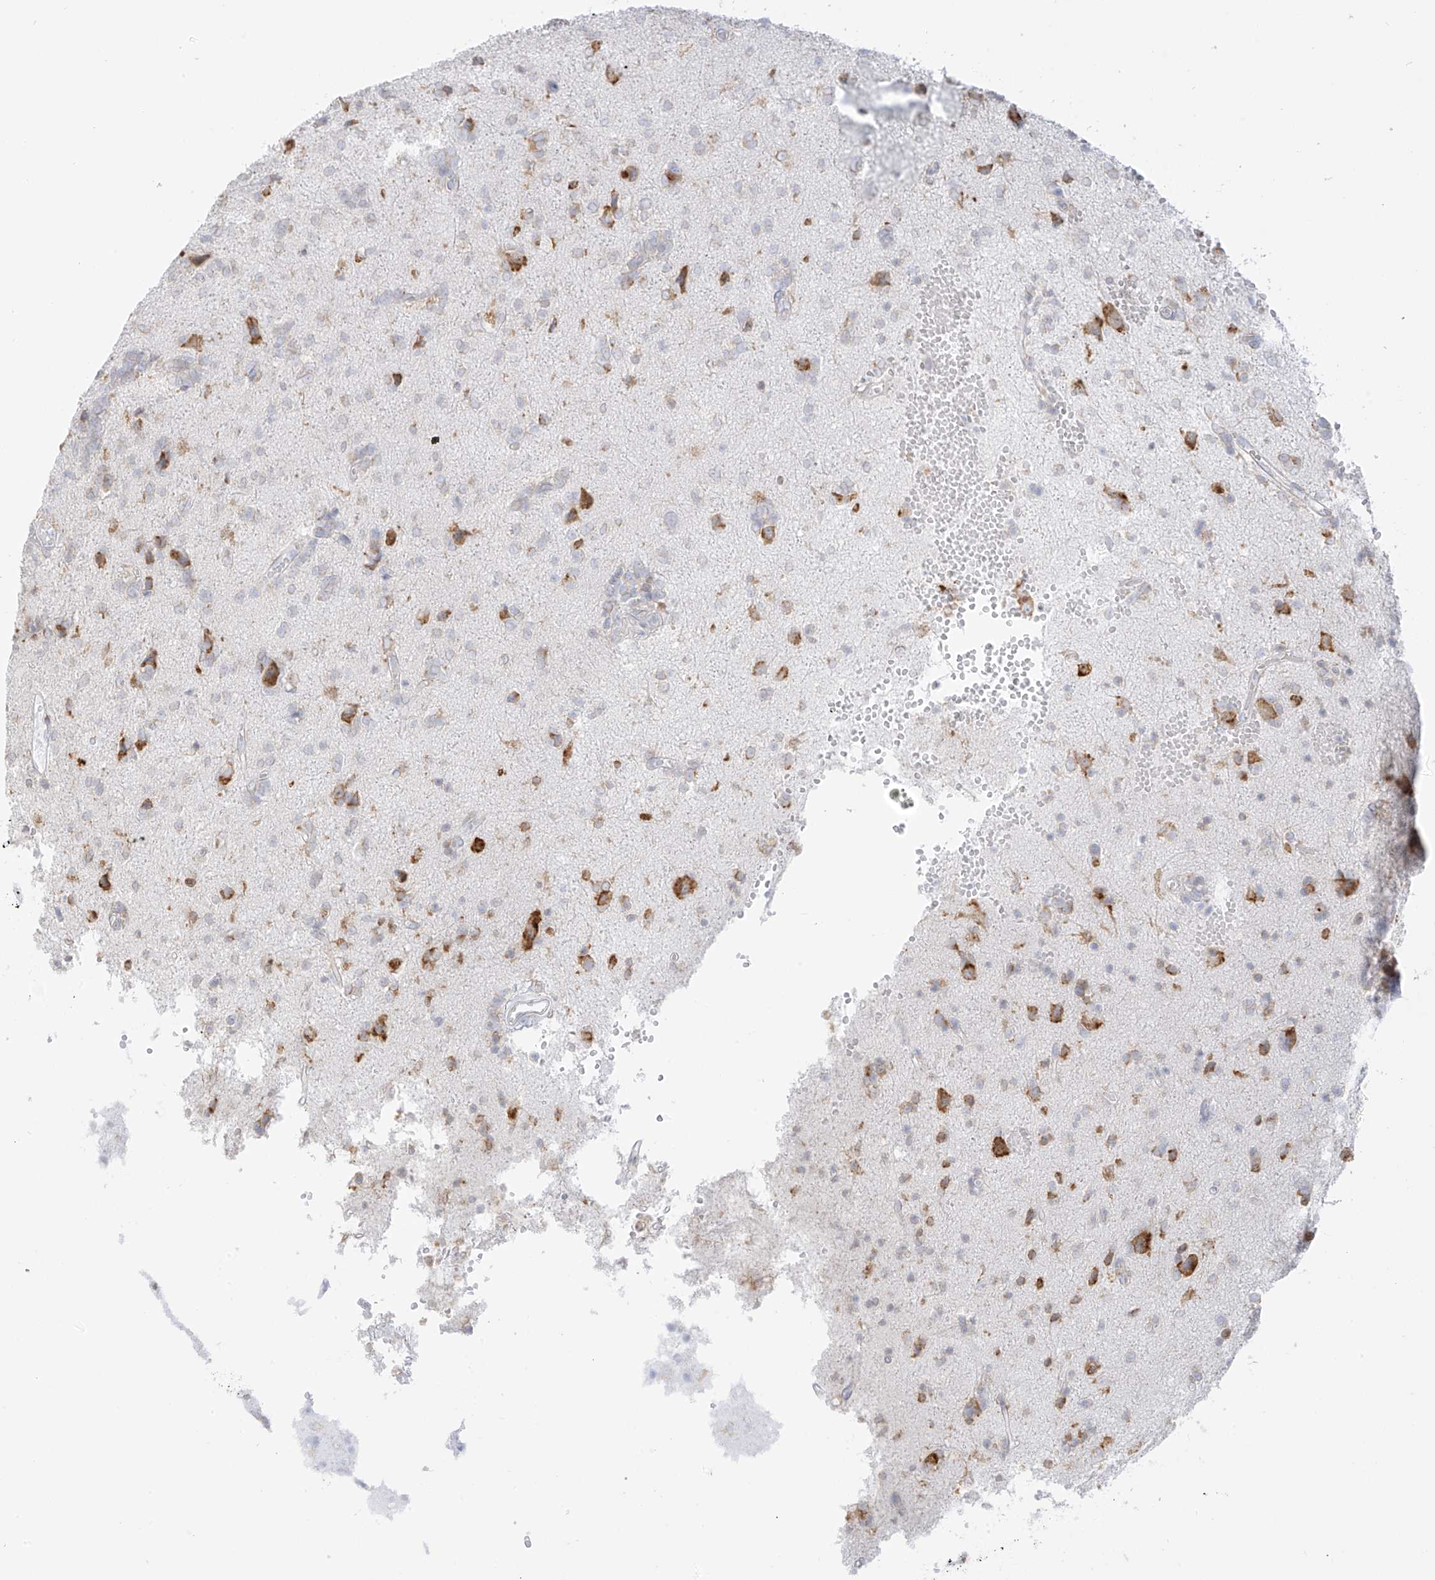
{"staining": {"intensity": "negative", "quantity": "none", "location": "none"}, "tissue": "glioma", "cell_type": "Tumor cells", "image_type": "cancer", "snomed": [{"axis": "morphology", "description": "Glioma, malignant, High grade"}, {"axis": "topography", "description": "Brain"}], "caption": "DAB immunohistochemical staining of high-grade glioma (malignant) displays no significant positivity in tumor cells. (DAB immunohistochemistry, high magnification).", "gene": "LRRC59", "patient": {"sex": "female", "age": 59}}